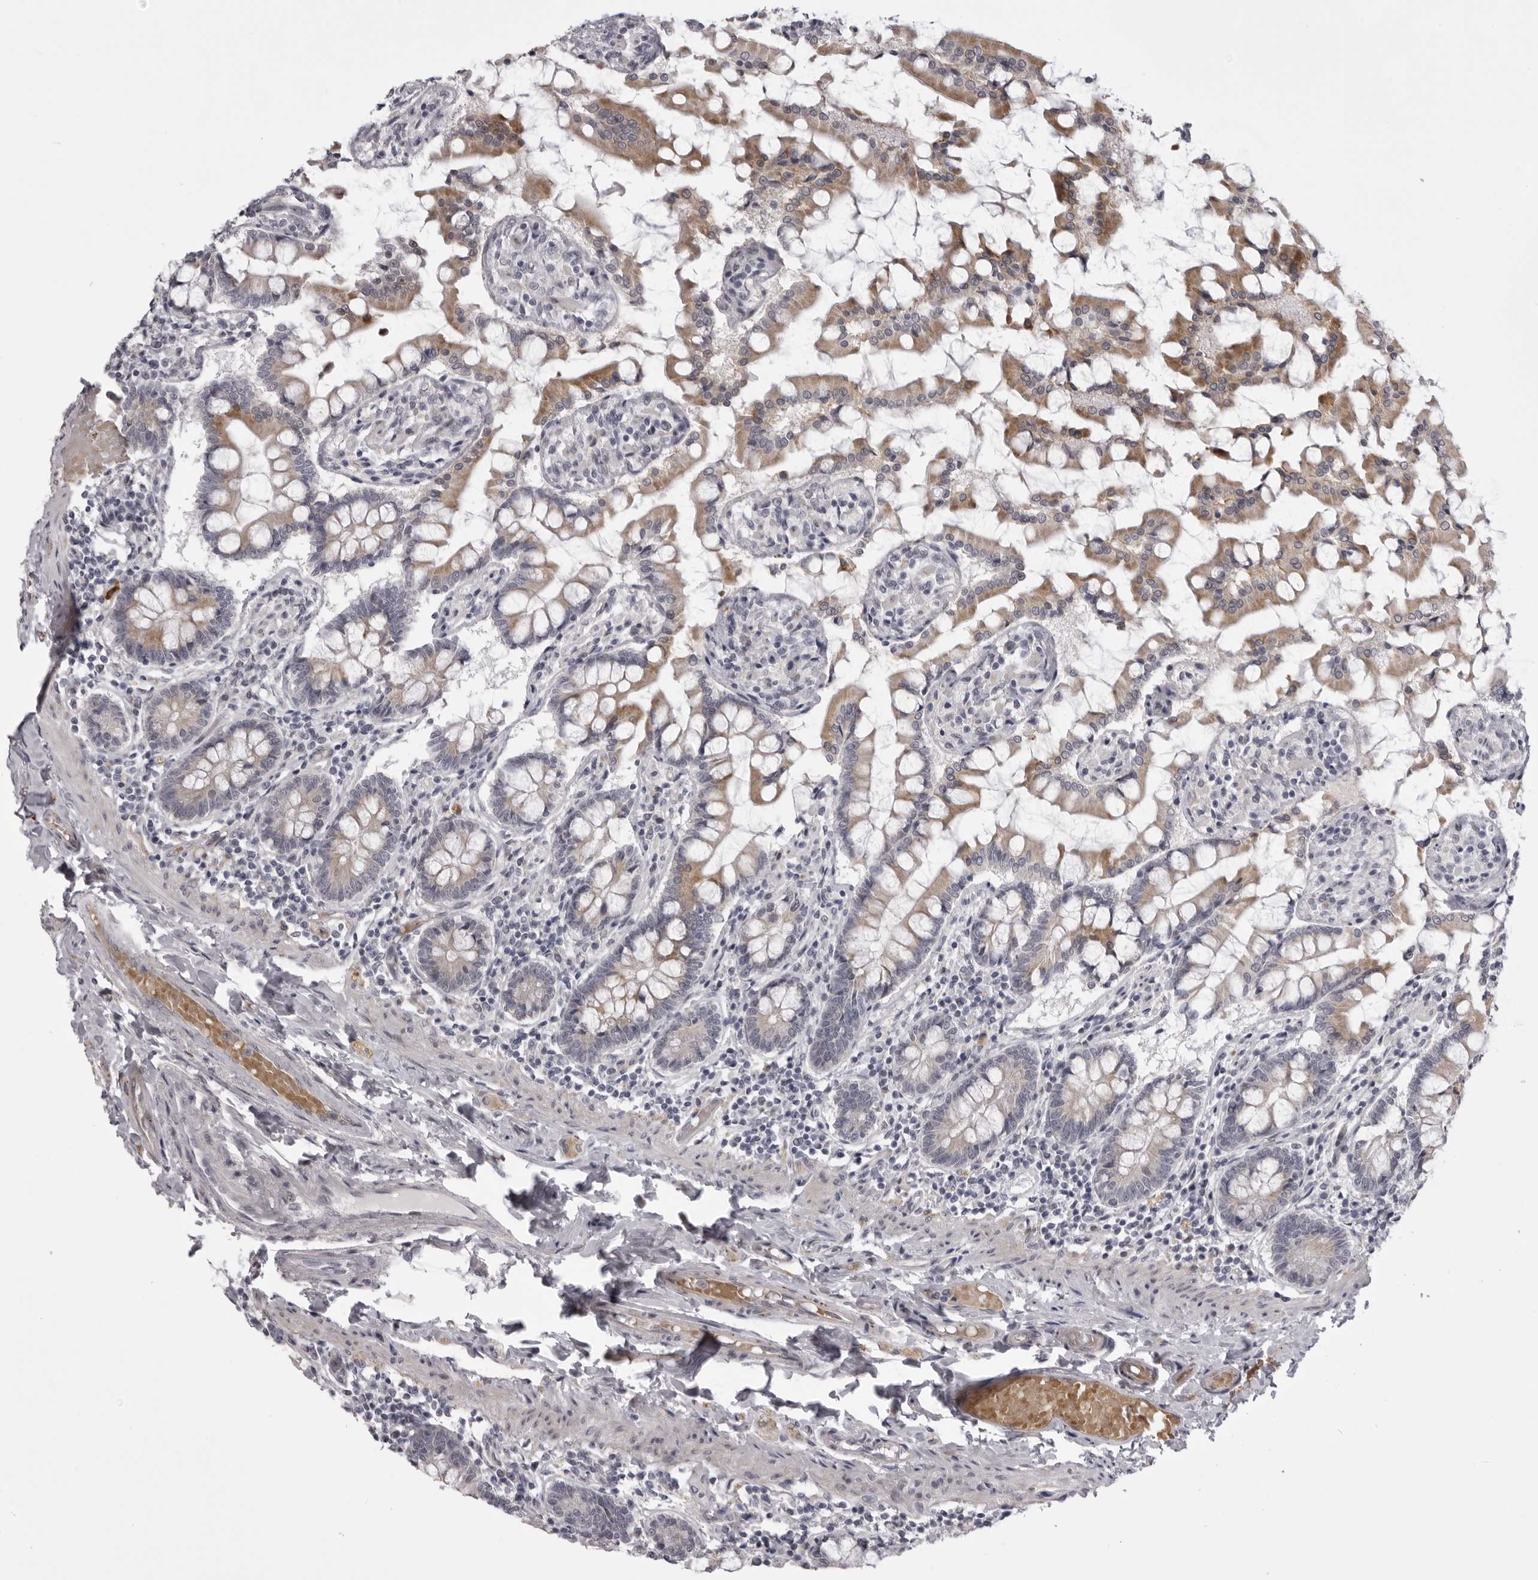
{"staining": {"intensity": "strong", "quantity": "25%-75%", "location": "cytoplasmic/membranous"}, "tissue": "small intestine", "cell_type": "Glandular cells", "image_type": "normal", "snomed": [{"axis": "morphology", "description": "Normal tissue, NOS"}, {"axis": "topography", "description": "Small intestine"}], "caption": "This photomicrograph demonstrates IHC staining of benign small intestine, with high strong cytoplasmic/membranous staining in approximately 25%-75% of glandular cells.", "gene": "EPHA10", "patient": {"sex": "male", "age": 41}}